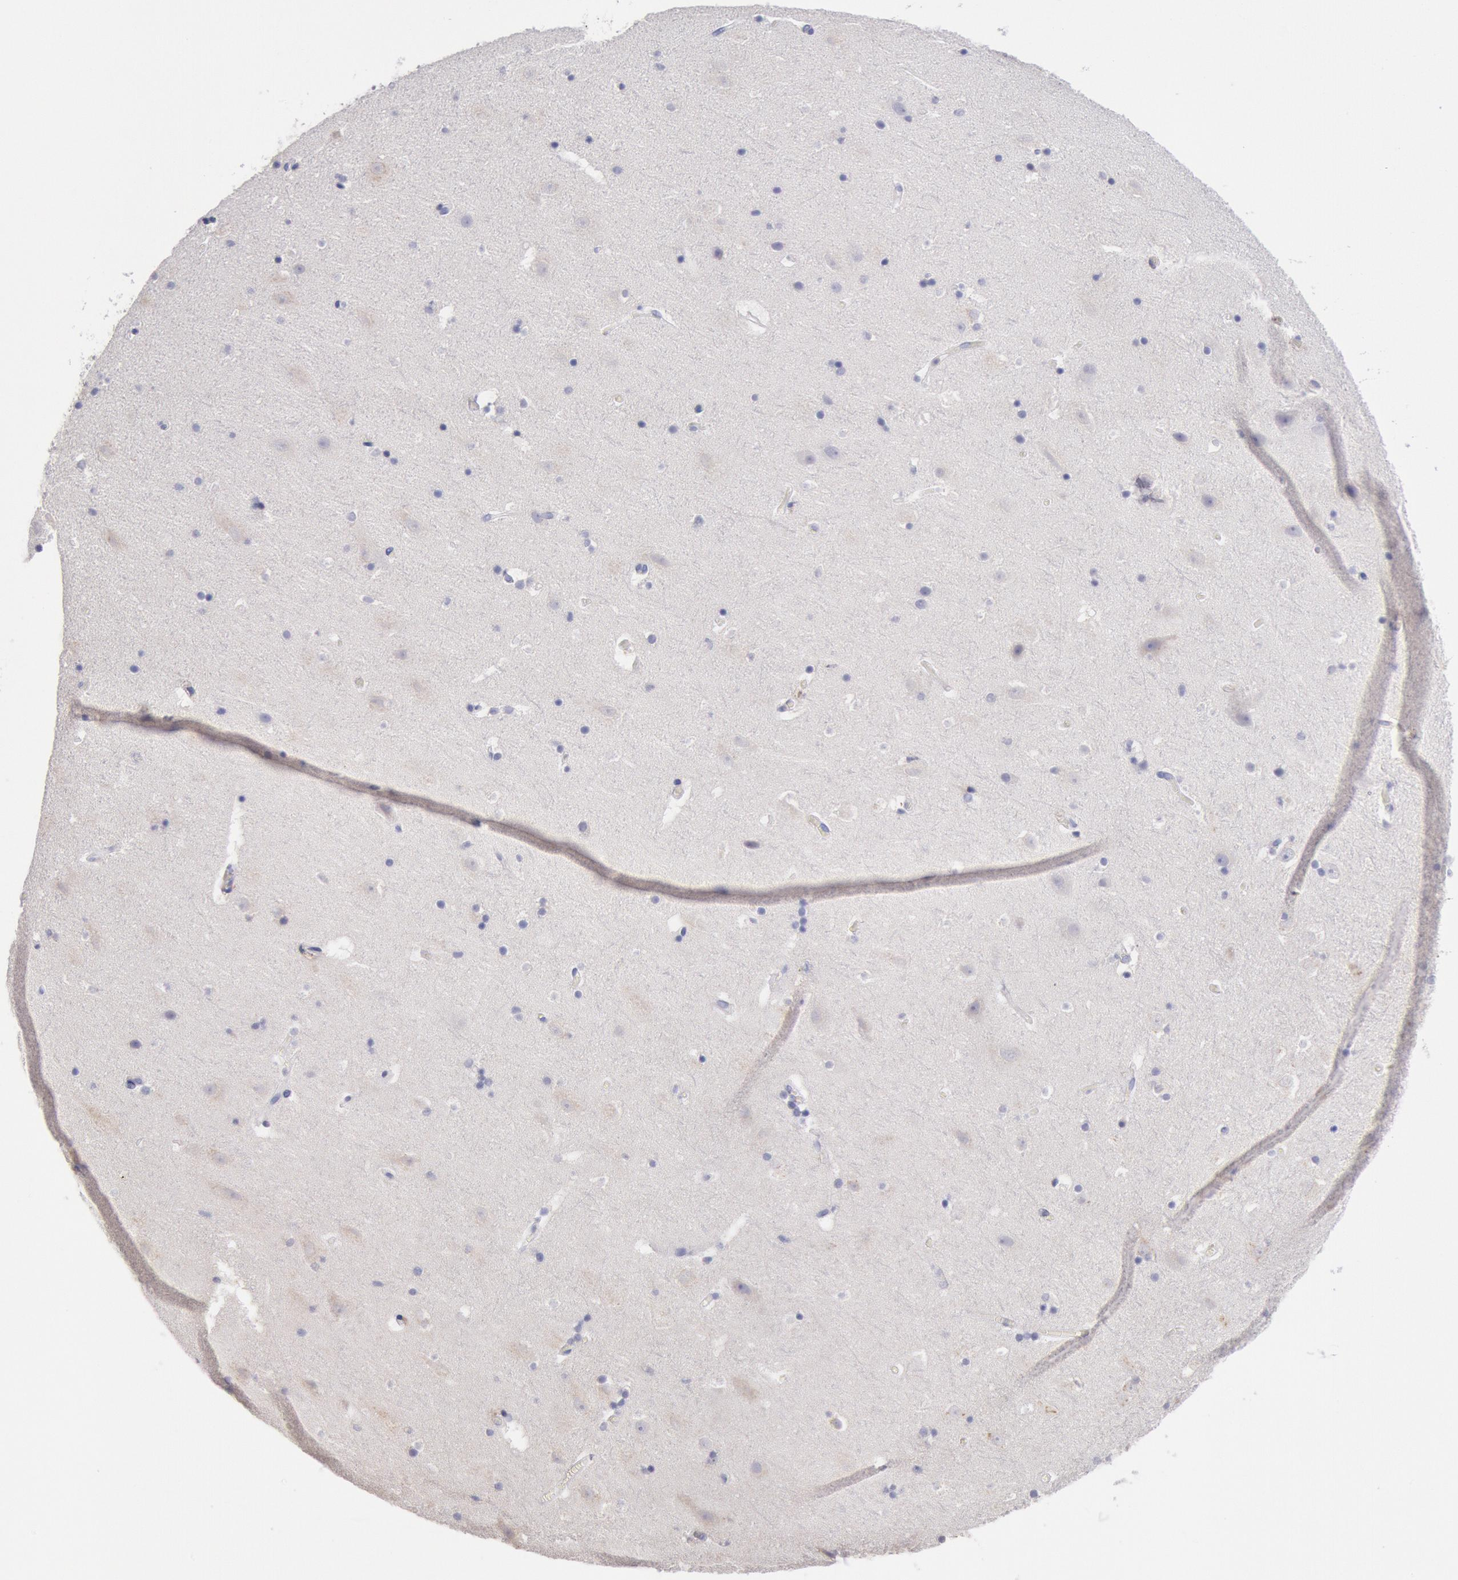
{"staining": {"intensity": "negative", "quantity": "none", "location": "none"}, "tissue": "hippocampus", "cell_type": "Glial cells", "image_type": "normal", "snomed": [{"axis": "morphology", "description": "Normal tissue, NOS"}, {"axis": "topography", "description": "Hippocampus"}], "caption": "Histopathology image shows no protein expression in glial cells of normal hippocampus.", "gene": "GAL3ST1", "patient": {"sex": "male", "age": 45}}